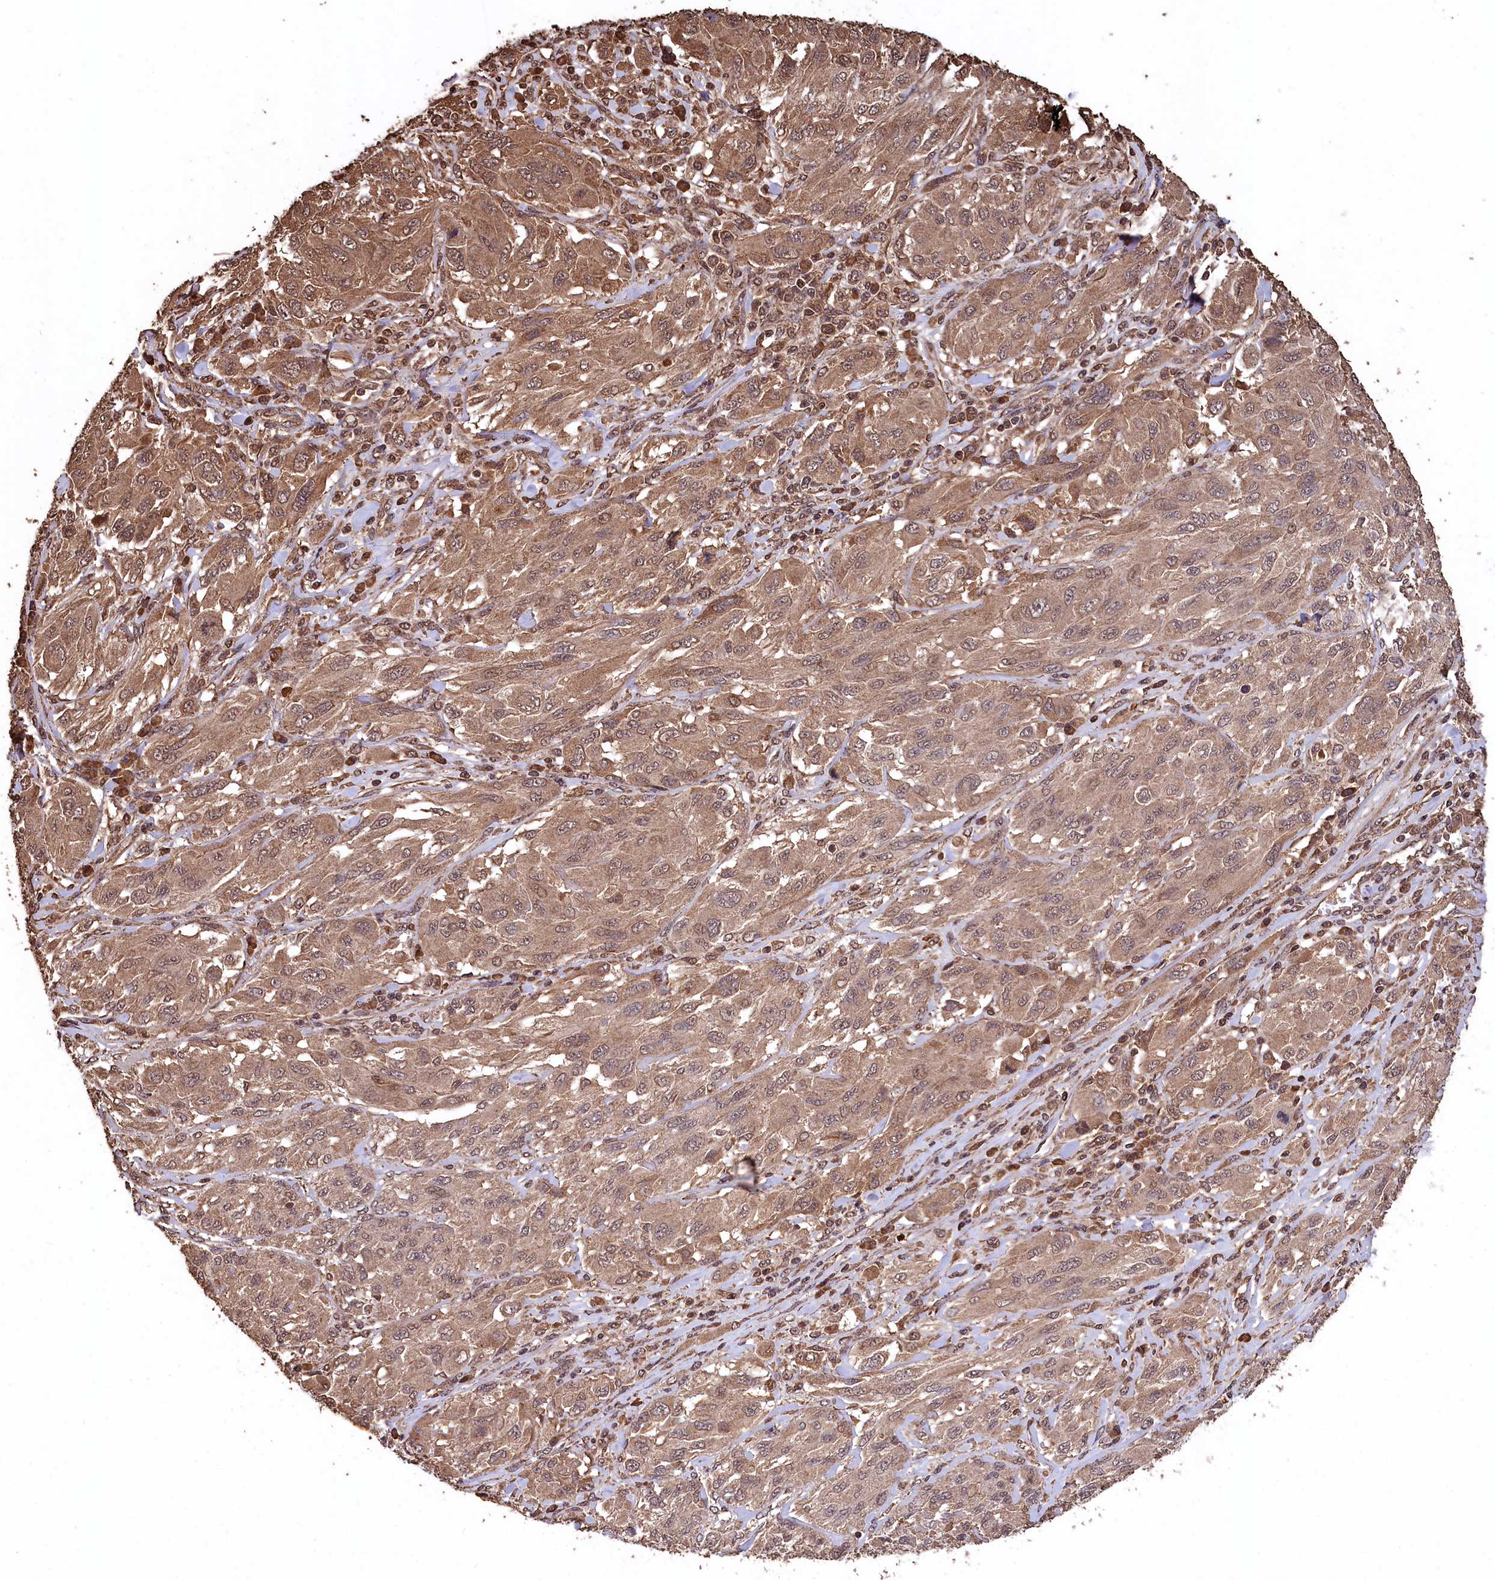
{"staining": {"intensity": "moderate", "quantity": ">75%", "location": "cytoplasmic/membranous,nuclear"}, "tissue": "melanoma", "cell_type": "Tumor cells", "image_type": "cancer", "snomed": [{"axis": "morphology", "description": "Malignant melanoma, NOS"}, {"axis": "topography", "description": "Skin"}], "caption": "Approximately >75% of tumor cells in malignant melanoma display moderate cytoplasmic/membranous and nuclear protein expression as visualized by brown immunohistochemical staining.", "gene": "CEP57L1", "patient": {"sex": "female", "age": 91}}